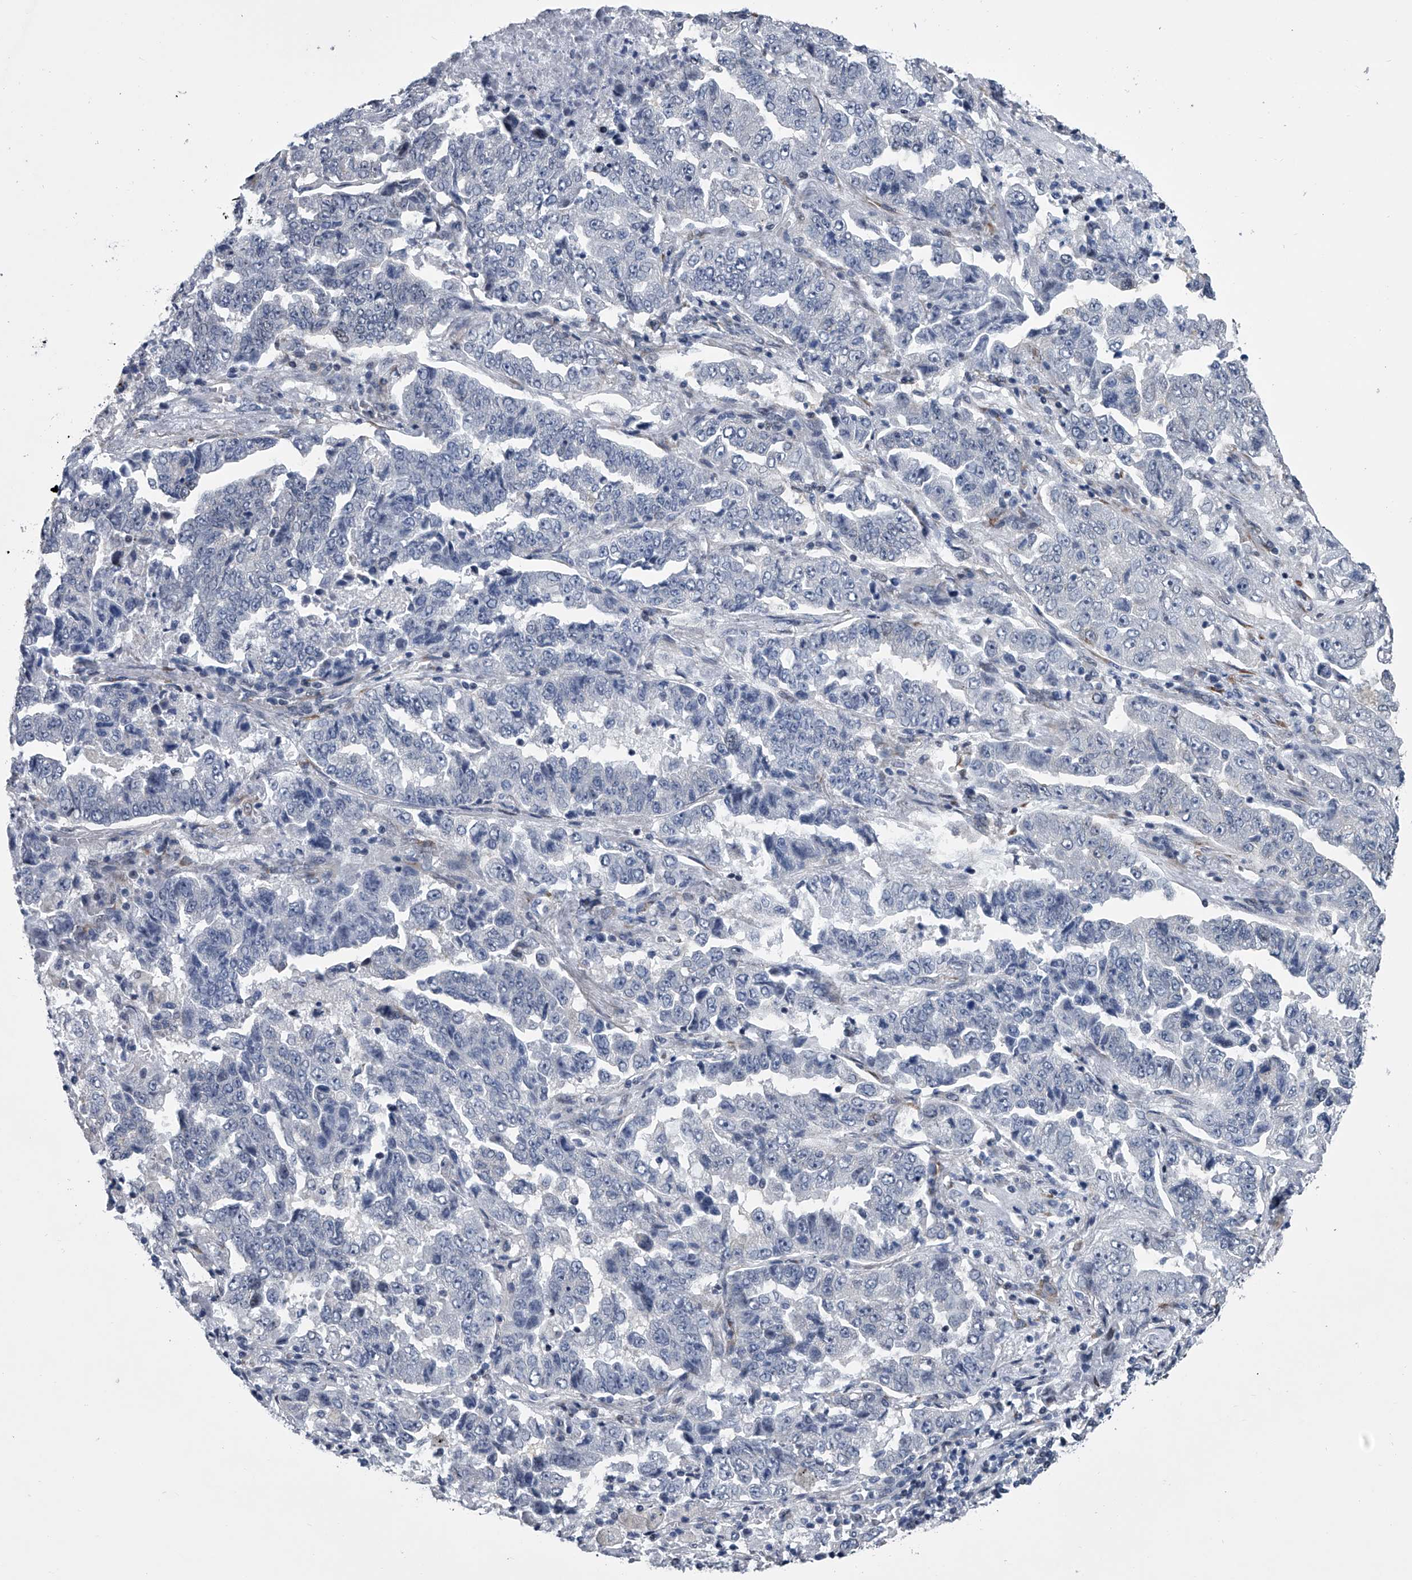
{"staining": {"intensity": "negative", "quantity": "none", "location": "none"}, "tissue": "lung cancer", "cell_type": "Tumor cells", "image_type": "cancer", "snomed": [{"axis": "morphology", "description": "Adenocarcinoma, NOS"}, {"axis": "topography", "description": "Lung"}], "caption": "This is an immunohistochemistry (IHC) micrograph of lung adenocarcinoma. There is no staining in tumor cells.", "gene": "PPP2R5D", "patient": {"sex": "female", "age": 51}}